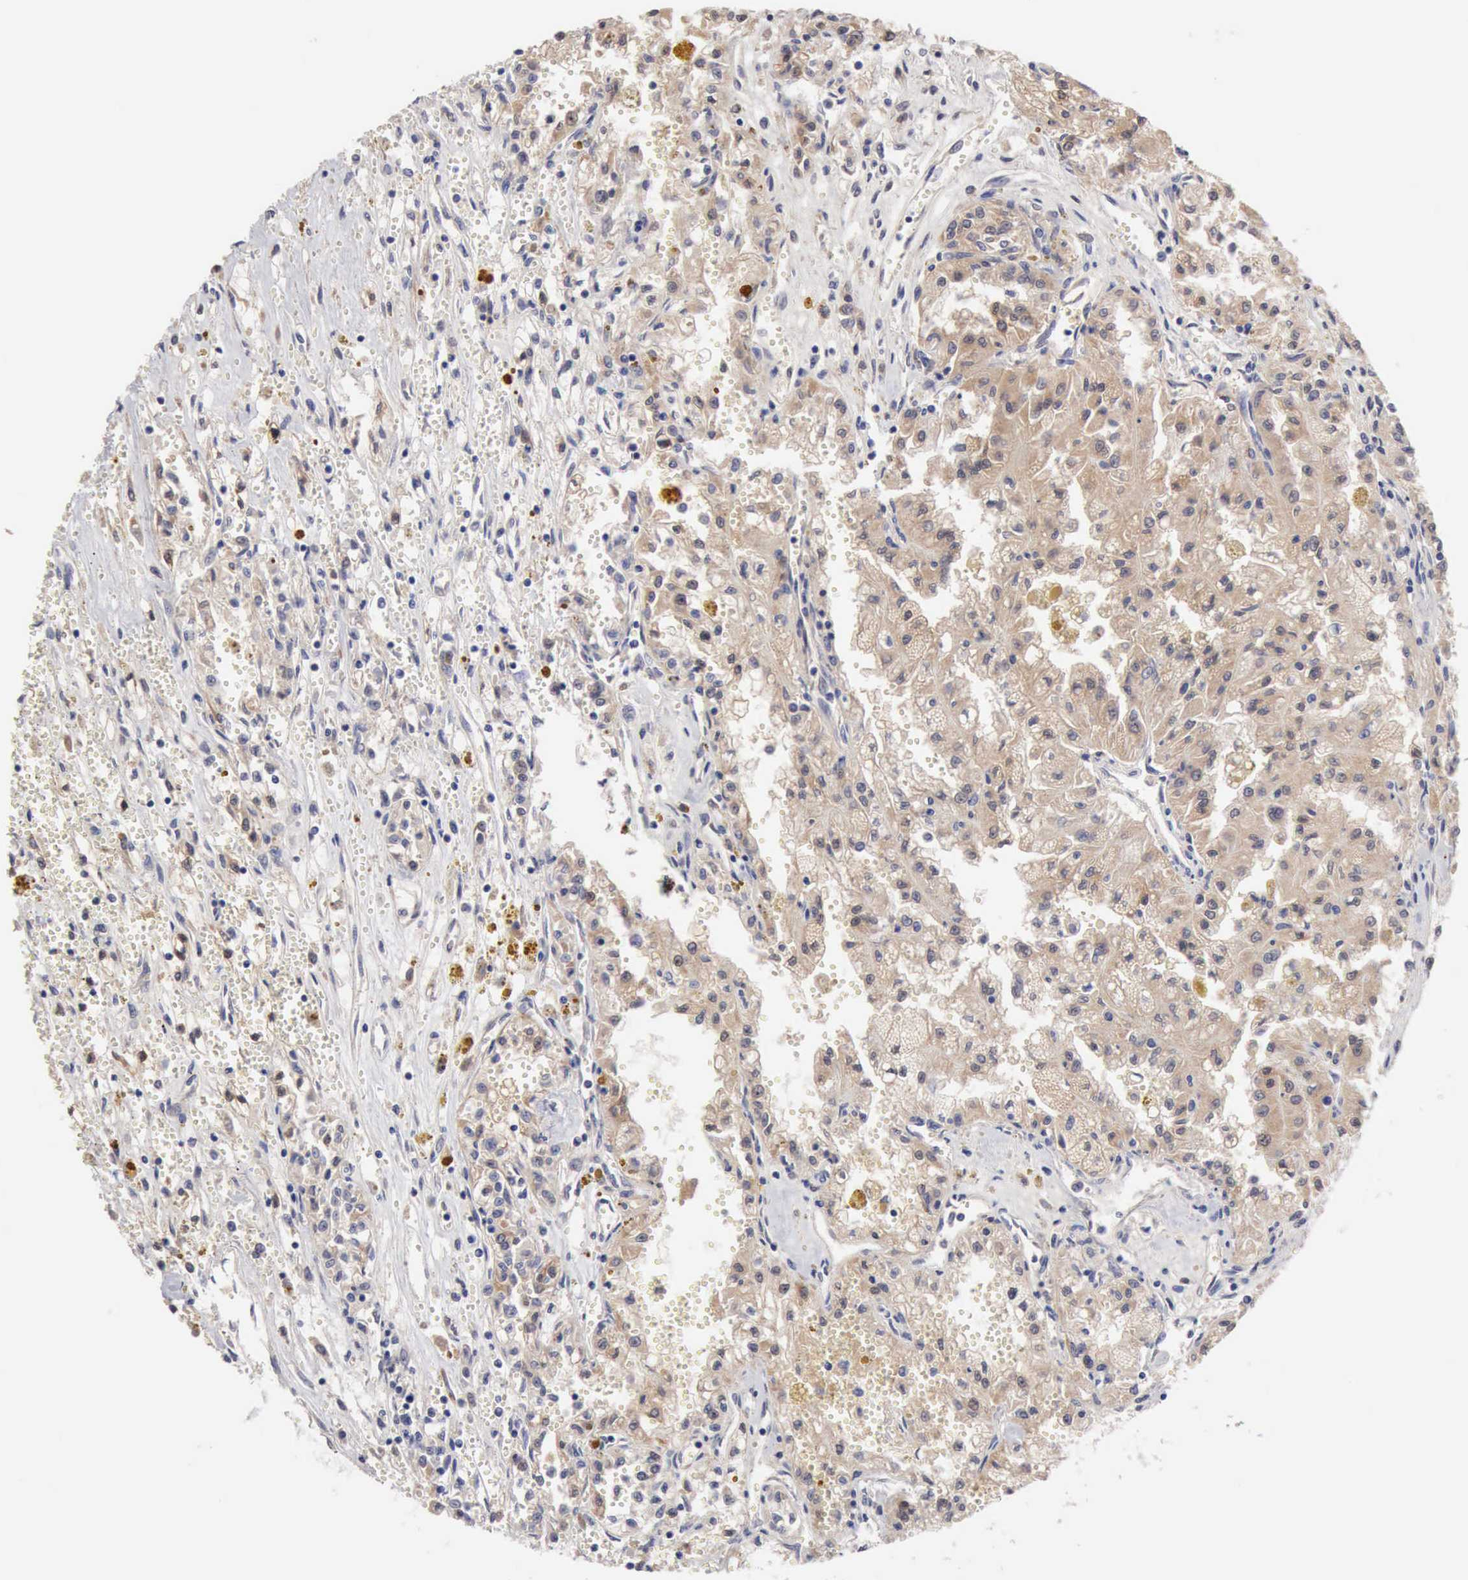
{"staining": {"intensity": "weak", "quantity": "25%-75%", "location": "cytoplasmic/membranous"}, "tissue": "renal cancer", "cell_type": "Tumor cells", "image_type": "cancer", "snomed": [{"axis": "morphology", "description": "Adenocarcinoma, NOS"}, {"axis": "topography", "description": "Kidney"}], "caption": "Weak cytoplasmic/membranous protein expression is appreciated in approximately 25%-75% of tumor cells in renal cancer (adenocarcinoma).", "gene": "PTGR2", "patient": {"sex": "male", "age": 78}}